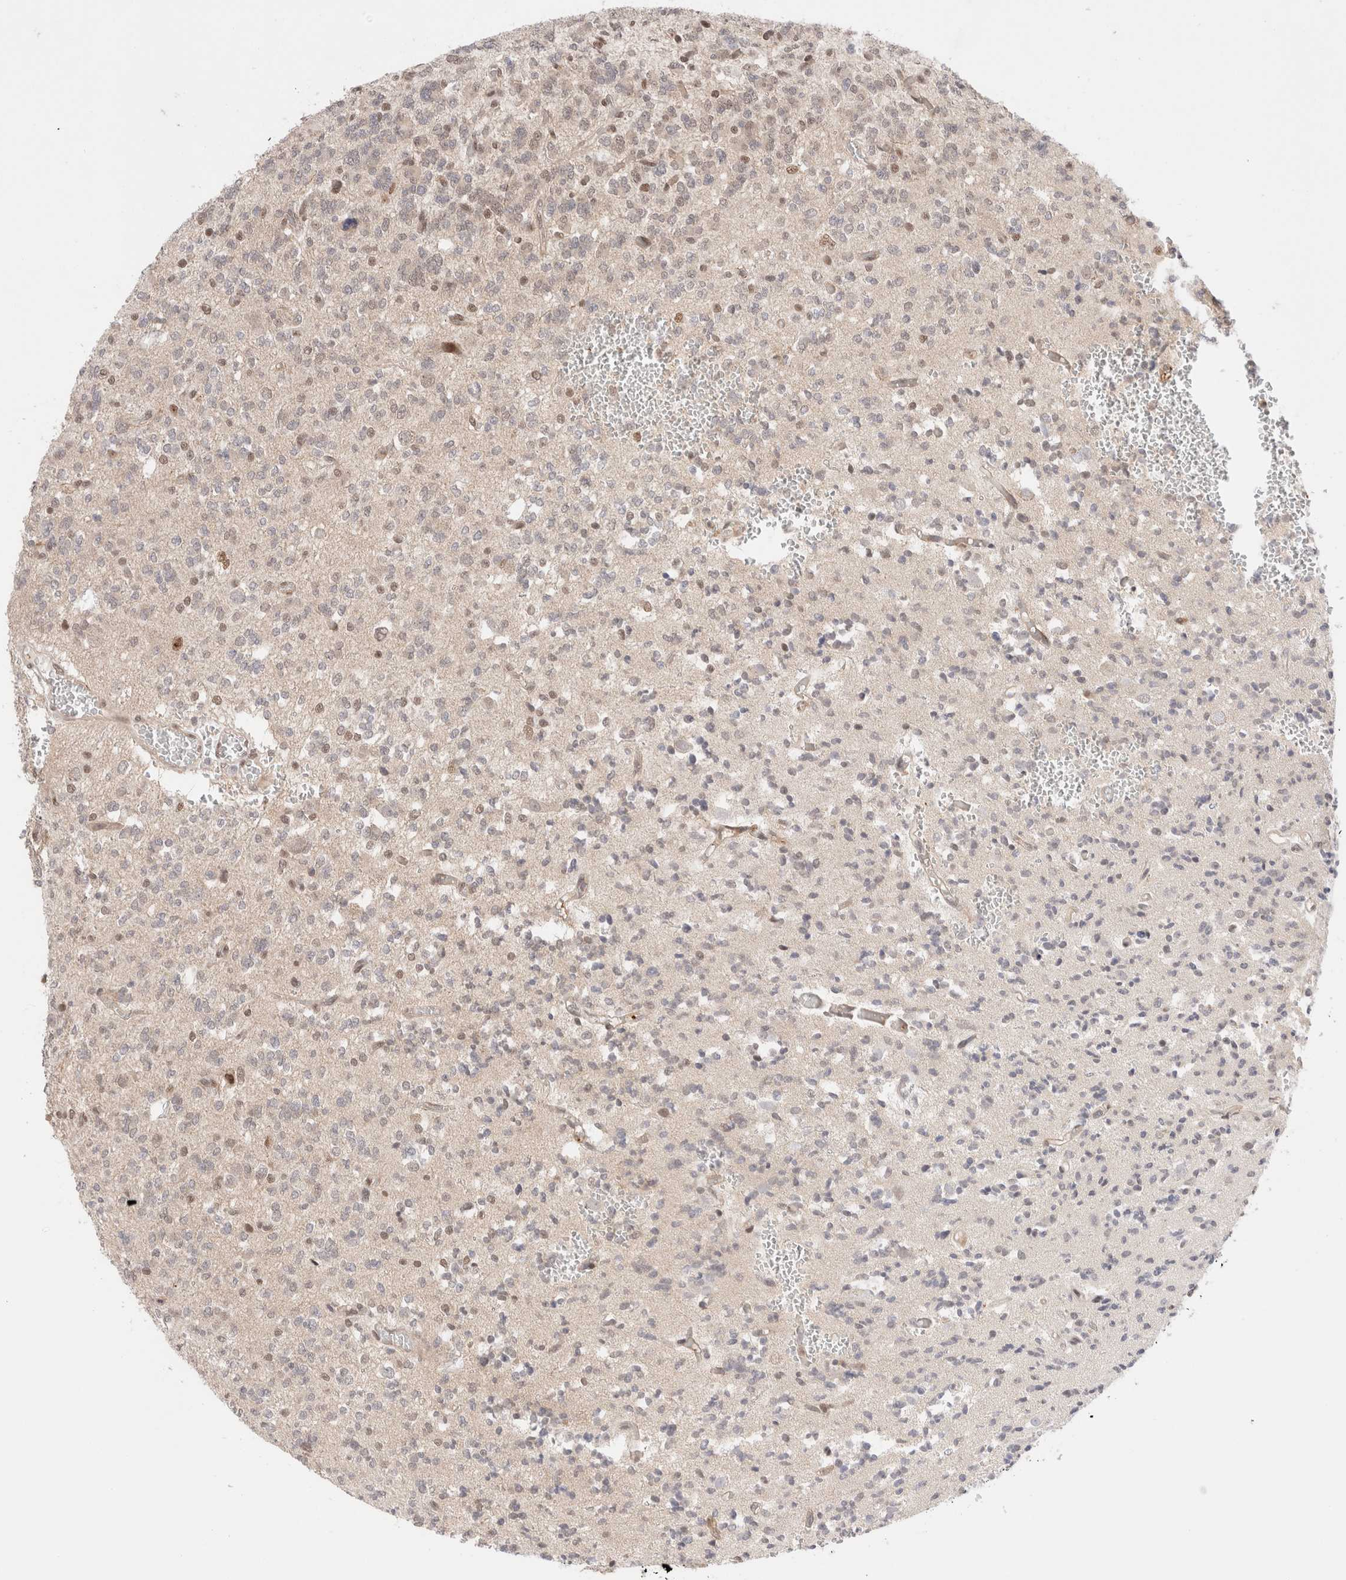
{"staining": {"intensity": "moderate", "quantity": "<25%", "location": "nuclear"}, "tissue": "glioma", "cell_type": "Tumor cells", "image_type": "cancer", "snomed": [{"axis": "morphology", "description": "Glioma, malignant, Low grade"}, {"axis": "topography", "description": "Brain"}], "caption": "IHC of human malignant low-grade glioma demonstrates low levels of moderate nuclear positivity in about <25% of tumor cells.", "gene": "GATAD2A", "patient": {"sex": "male", "age": 38}}